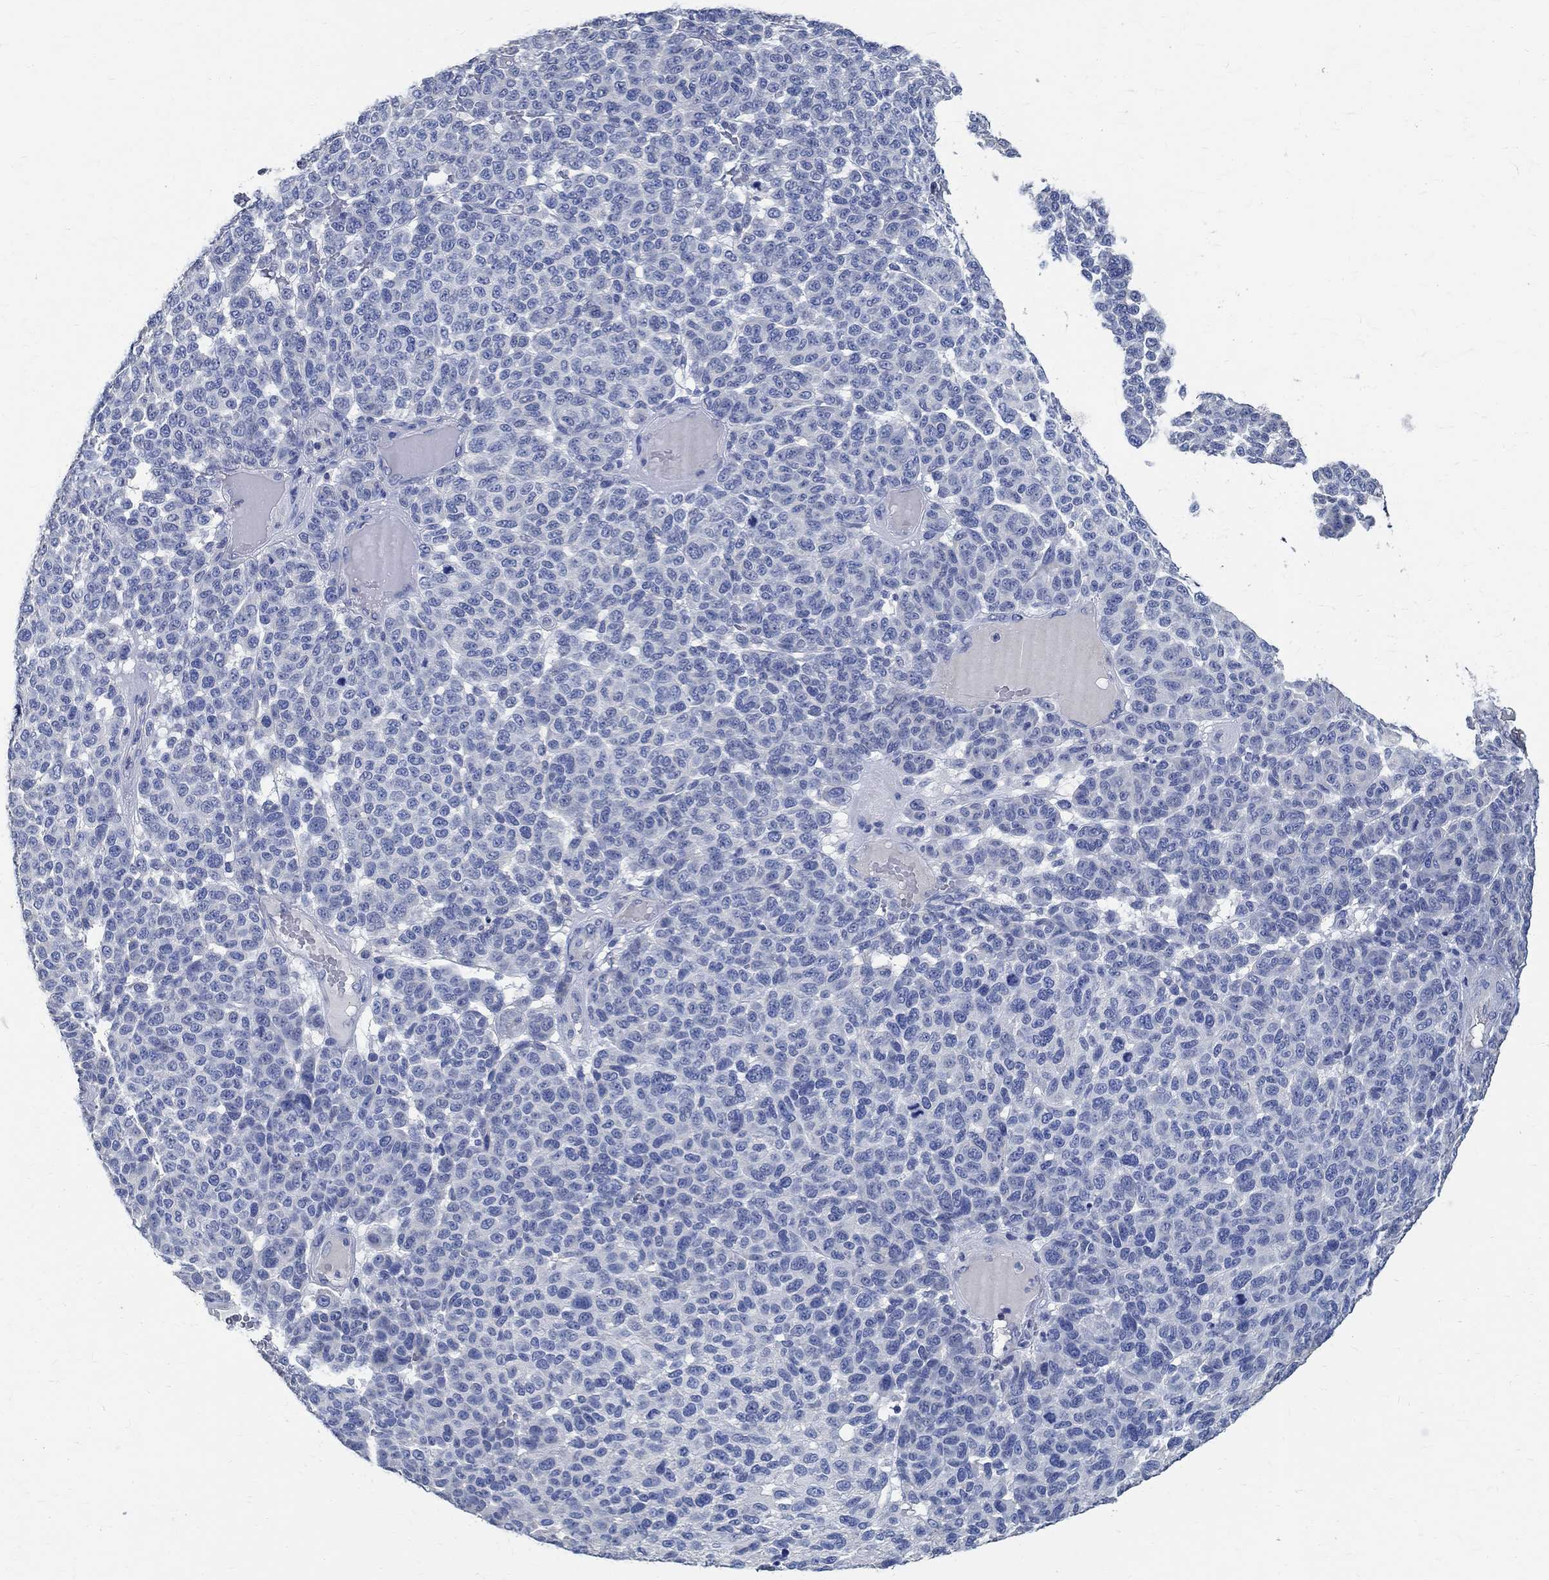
{"staining": {"intensity": "negative", "quantity": "none", "location": "none"}, "tissue": "melanoma", "cell_type": "Tumor cells", "image_type": "cancer", "snomed": [{"axis": "morphology", "description": "Malignant melanoma, NOS"}, {"axis": "topography", "description": "Skin"}], "caption": "Immunohistochemical staining of malignant melanoma demonstrates no significant positivity in tumor cells.", "gene": "PRX", "patient": {"sex": "male", "age": 59}}